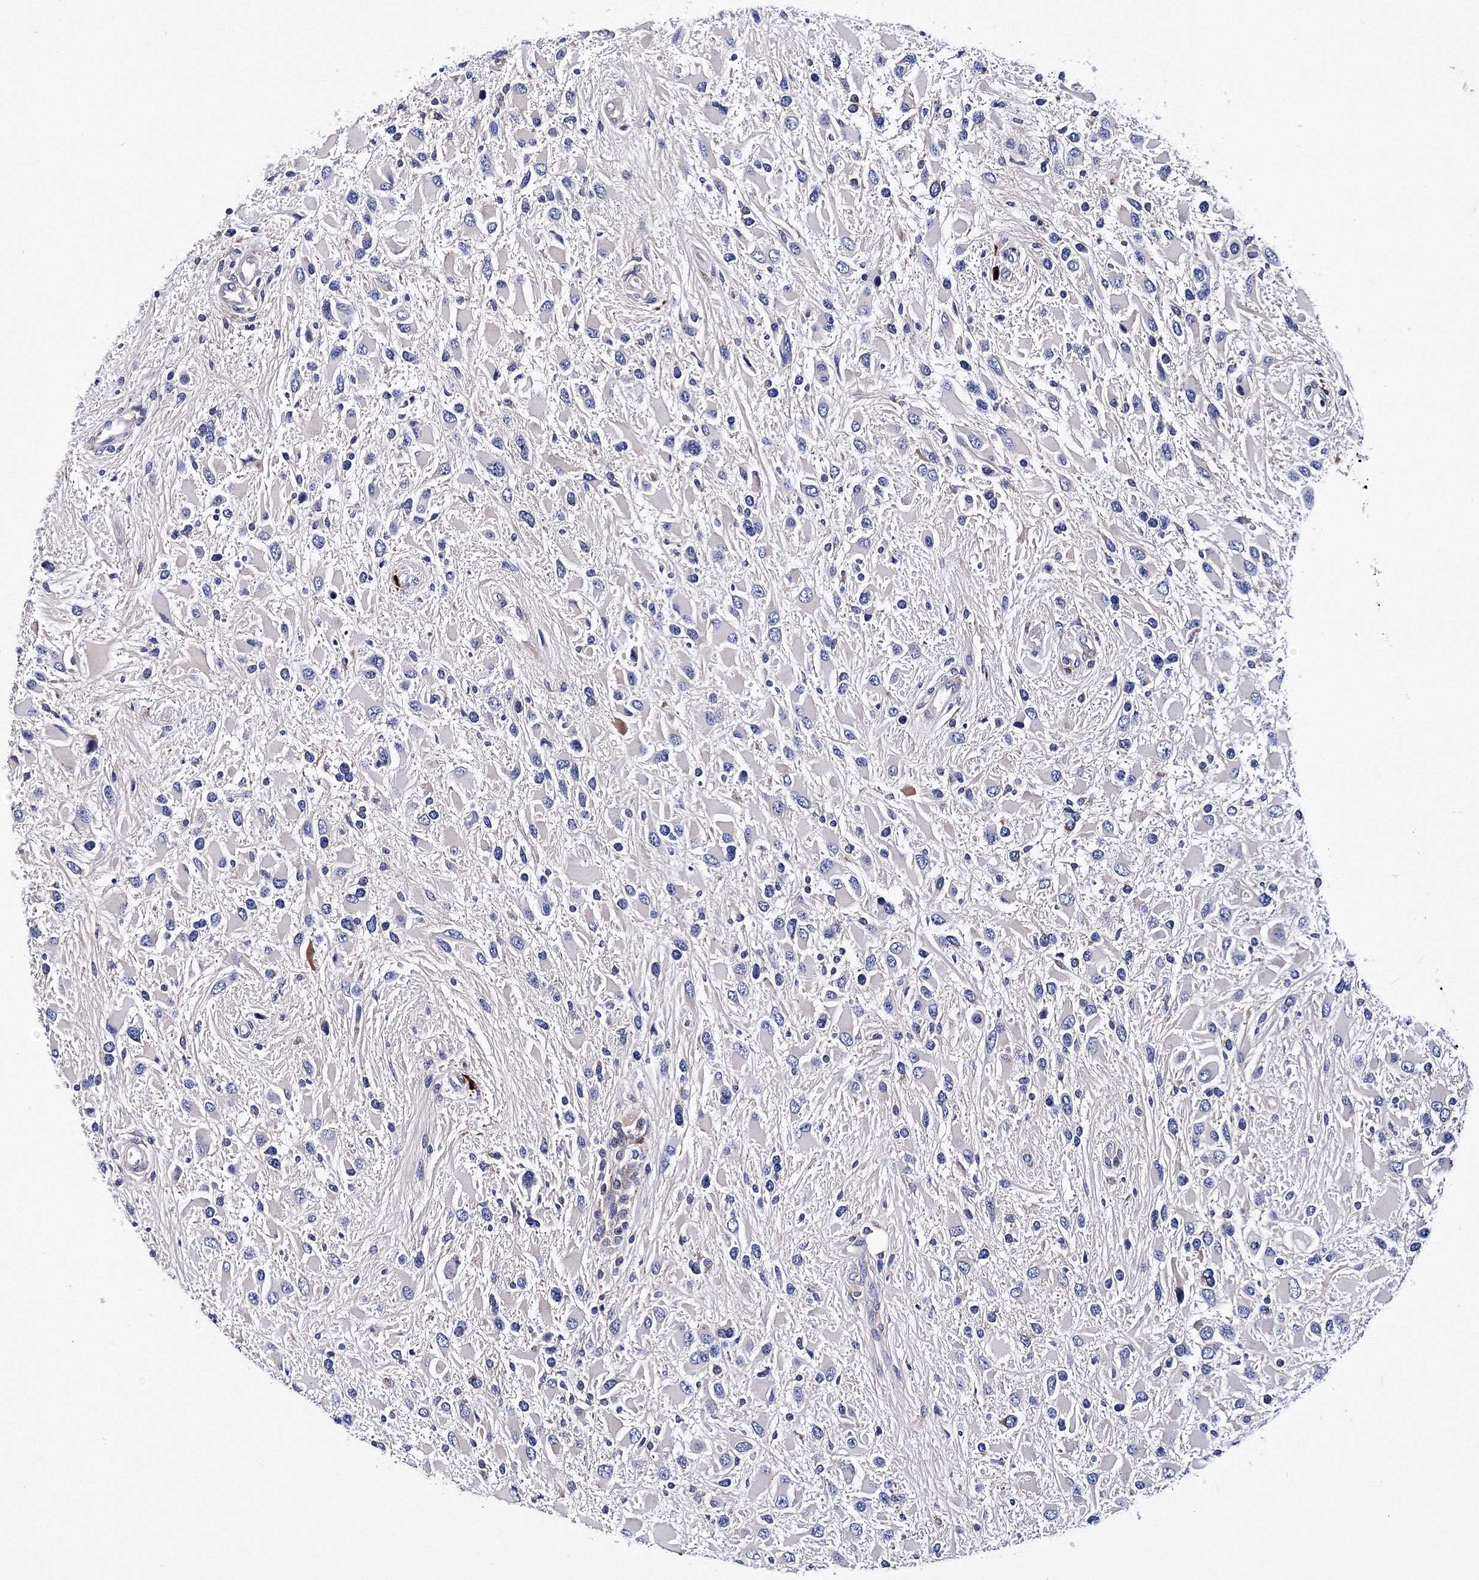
{"staining": {"intensity": "negative", "quantity": "none", "location": "none"}, "tissue": "glioma", "cell_type": "Tumor cells", "image_type": "cancer", "snomed": [{"axis": "morphology", "description": "Glioma, malignant, High grade"}, {"axis": "topography", "description": "Brain"}], "caption": "There is no significant positivity in tumor cells of malignant glioma (high-grade).", "gene": "TRPM2", "patient": {"sex": "male", "age": 53}}